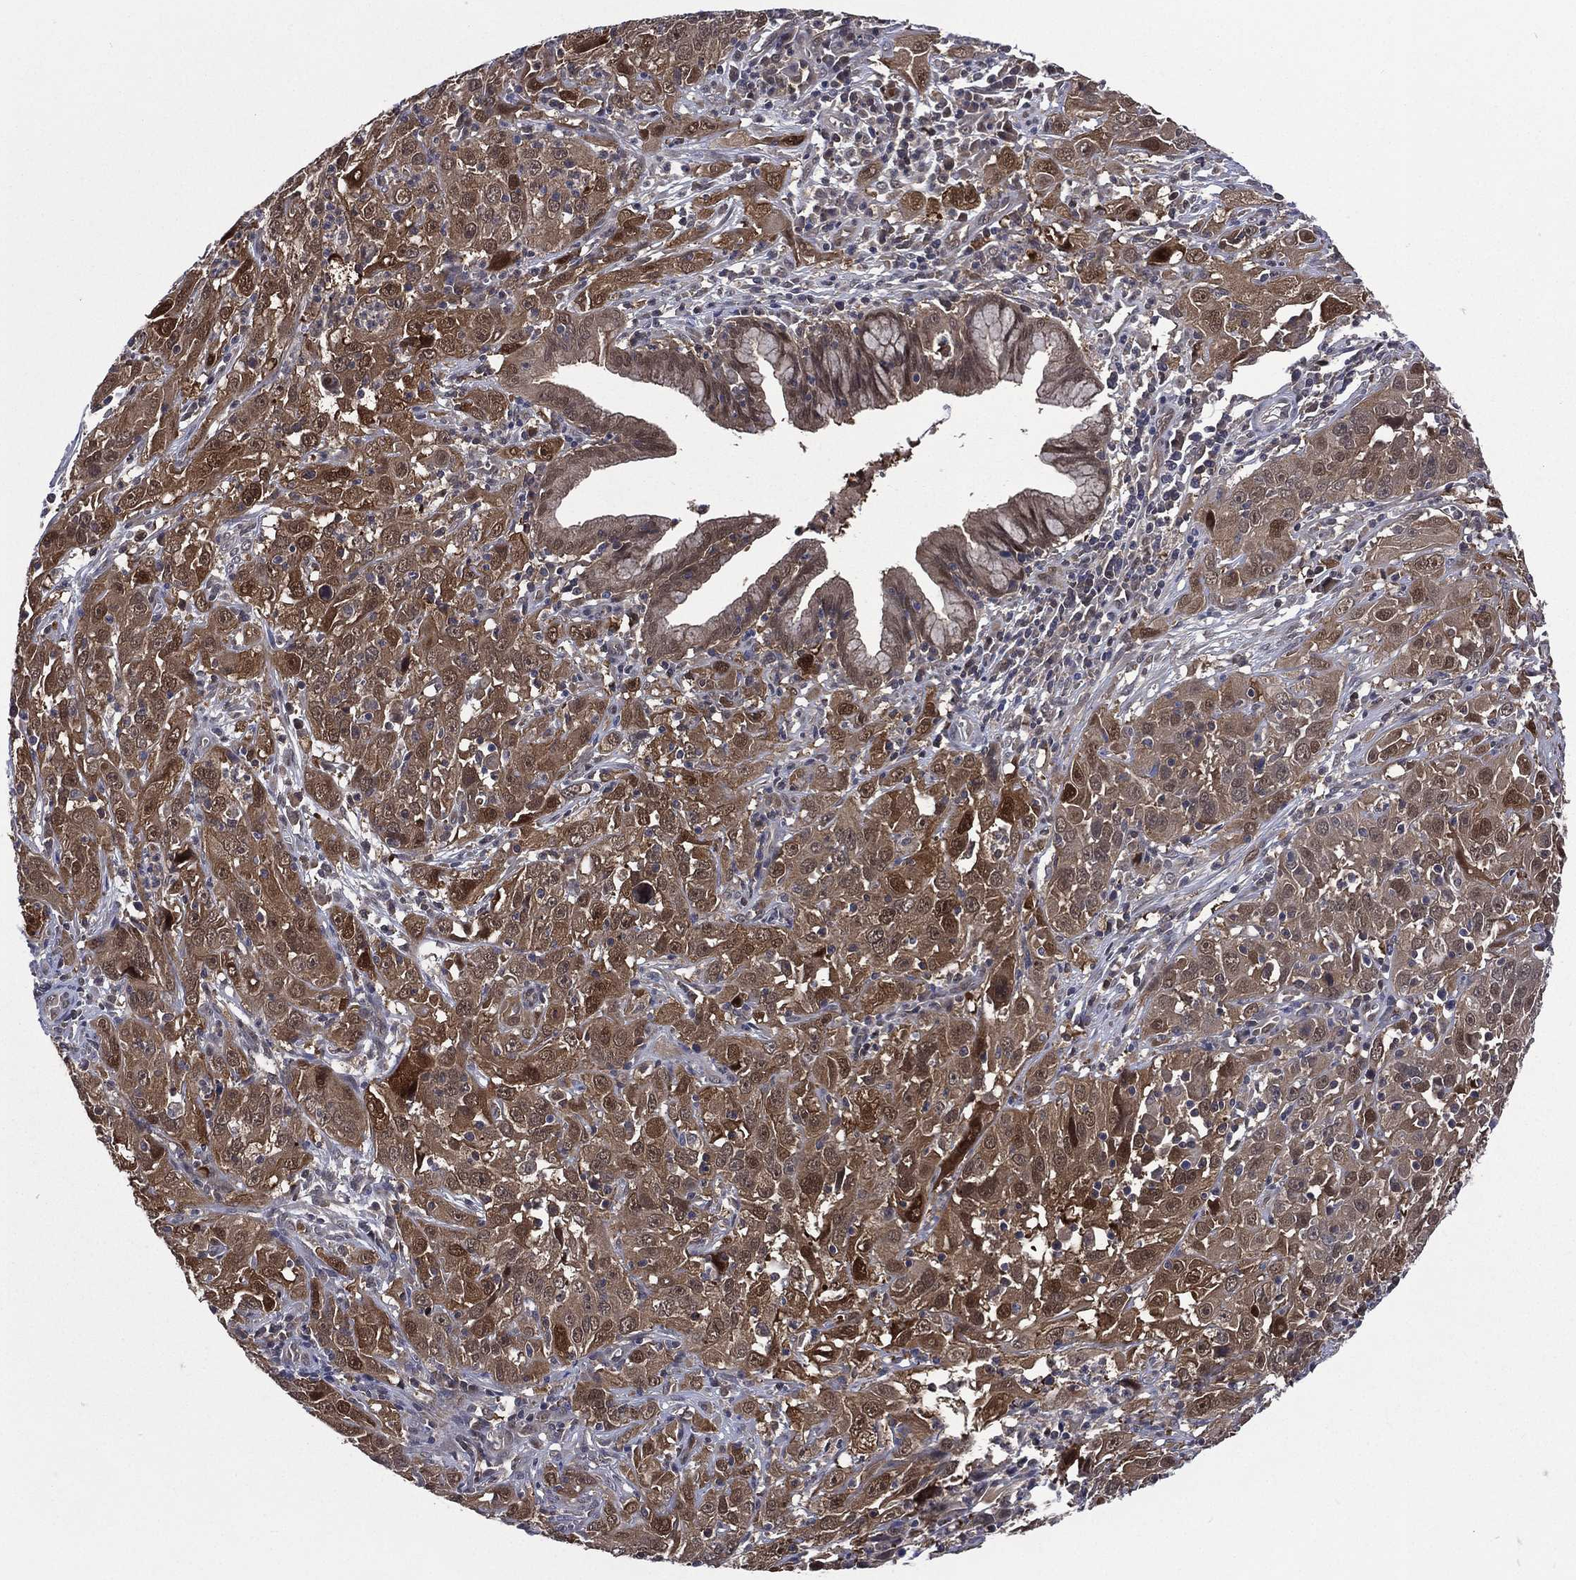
{"staining": {"intensity": "moderate", "quantity": ">75%", "location": "cytoplasmic/membranous,nuclear"}, "tissue": "cervical cancer", "cell_type": "Tumor cells", "image_type": "cancer", "snomed": [{"axis": "morphology", "description": "Squamous cell carcinoma, NOS"}, {"axis": "topography", "description": "Cervix"}], "caption": "Immunohistochemistry histopathology image of neoplastic tissue: human cervical cancer stained using immunohistochemistry exhibits medium levels of moderate protein expression localized specifically in the cytoplasmic/membranous and nuclear of tumor cells, appearing as a cytoplasmic/membranous and nuclear brown color.", "gene": "MTAP", "patient": {"sex": "female", "age": 32}}